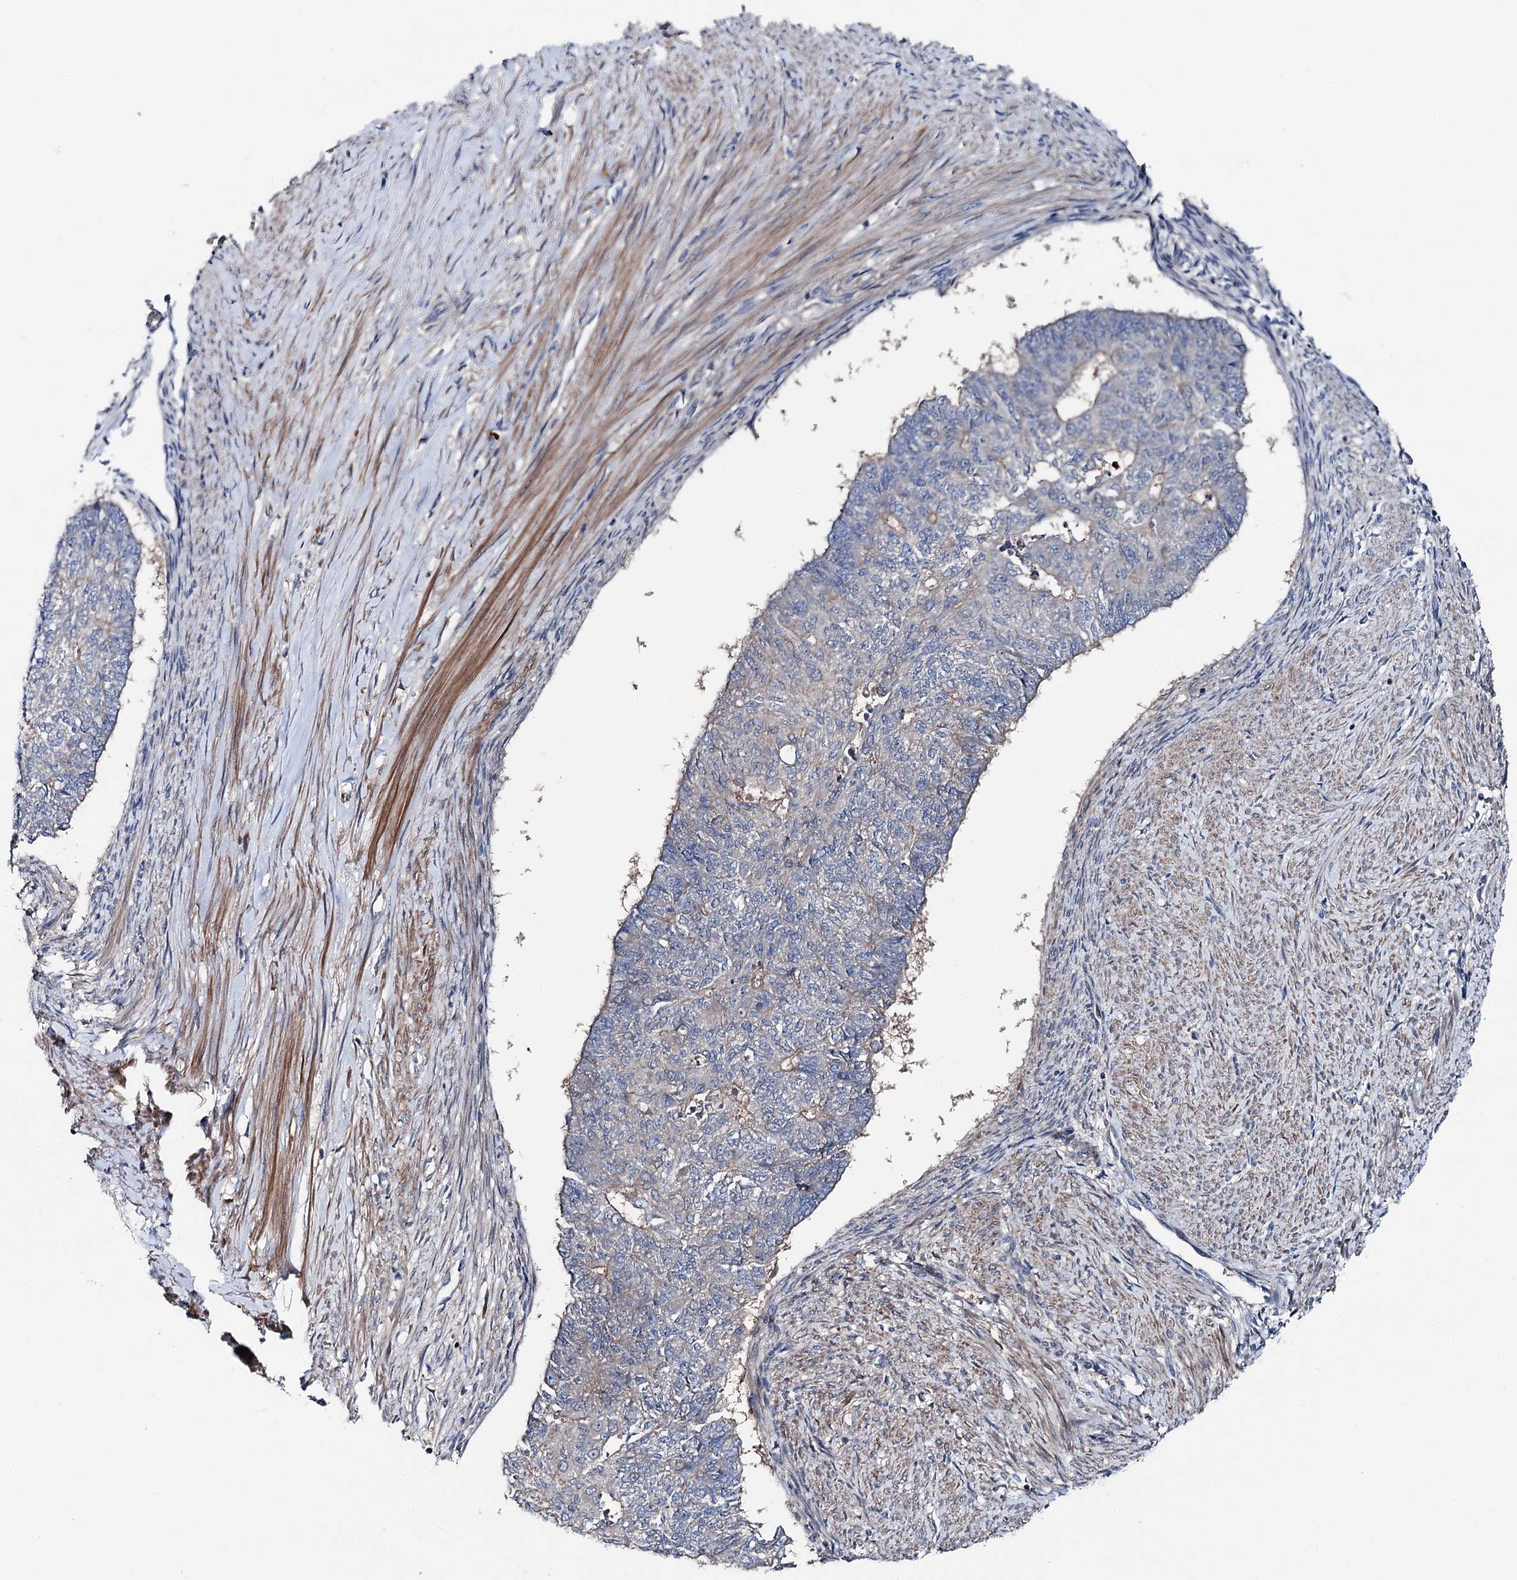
{"staining": {"intensity": "negative", "quantity": "none", "location": "none"}, "tissue": "endometrial cancer", "cell_type": "Tumor cells", "image_type": "cancer", "snomed": [{"axis": "morphology", "description": "Adenocarcinoma, NOS"}, {"axis": "topography", "description": "Endometrium"}], "caption": "There is no significant positivity in tumor cells of adenocarcinoma (endometrial). (DAB immunohistochemistry (IHC) with hematoxylin counter stain).", "gene": "SLC22A25", "patient": {"sex": "female", "age": 32}}